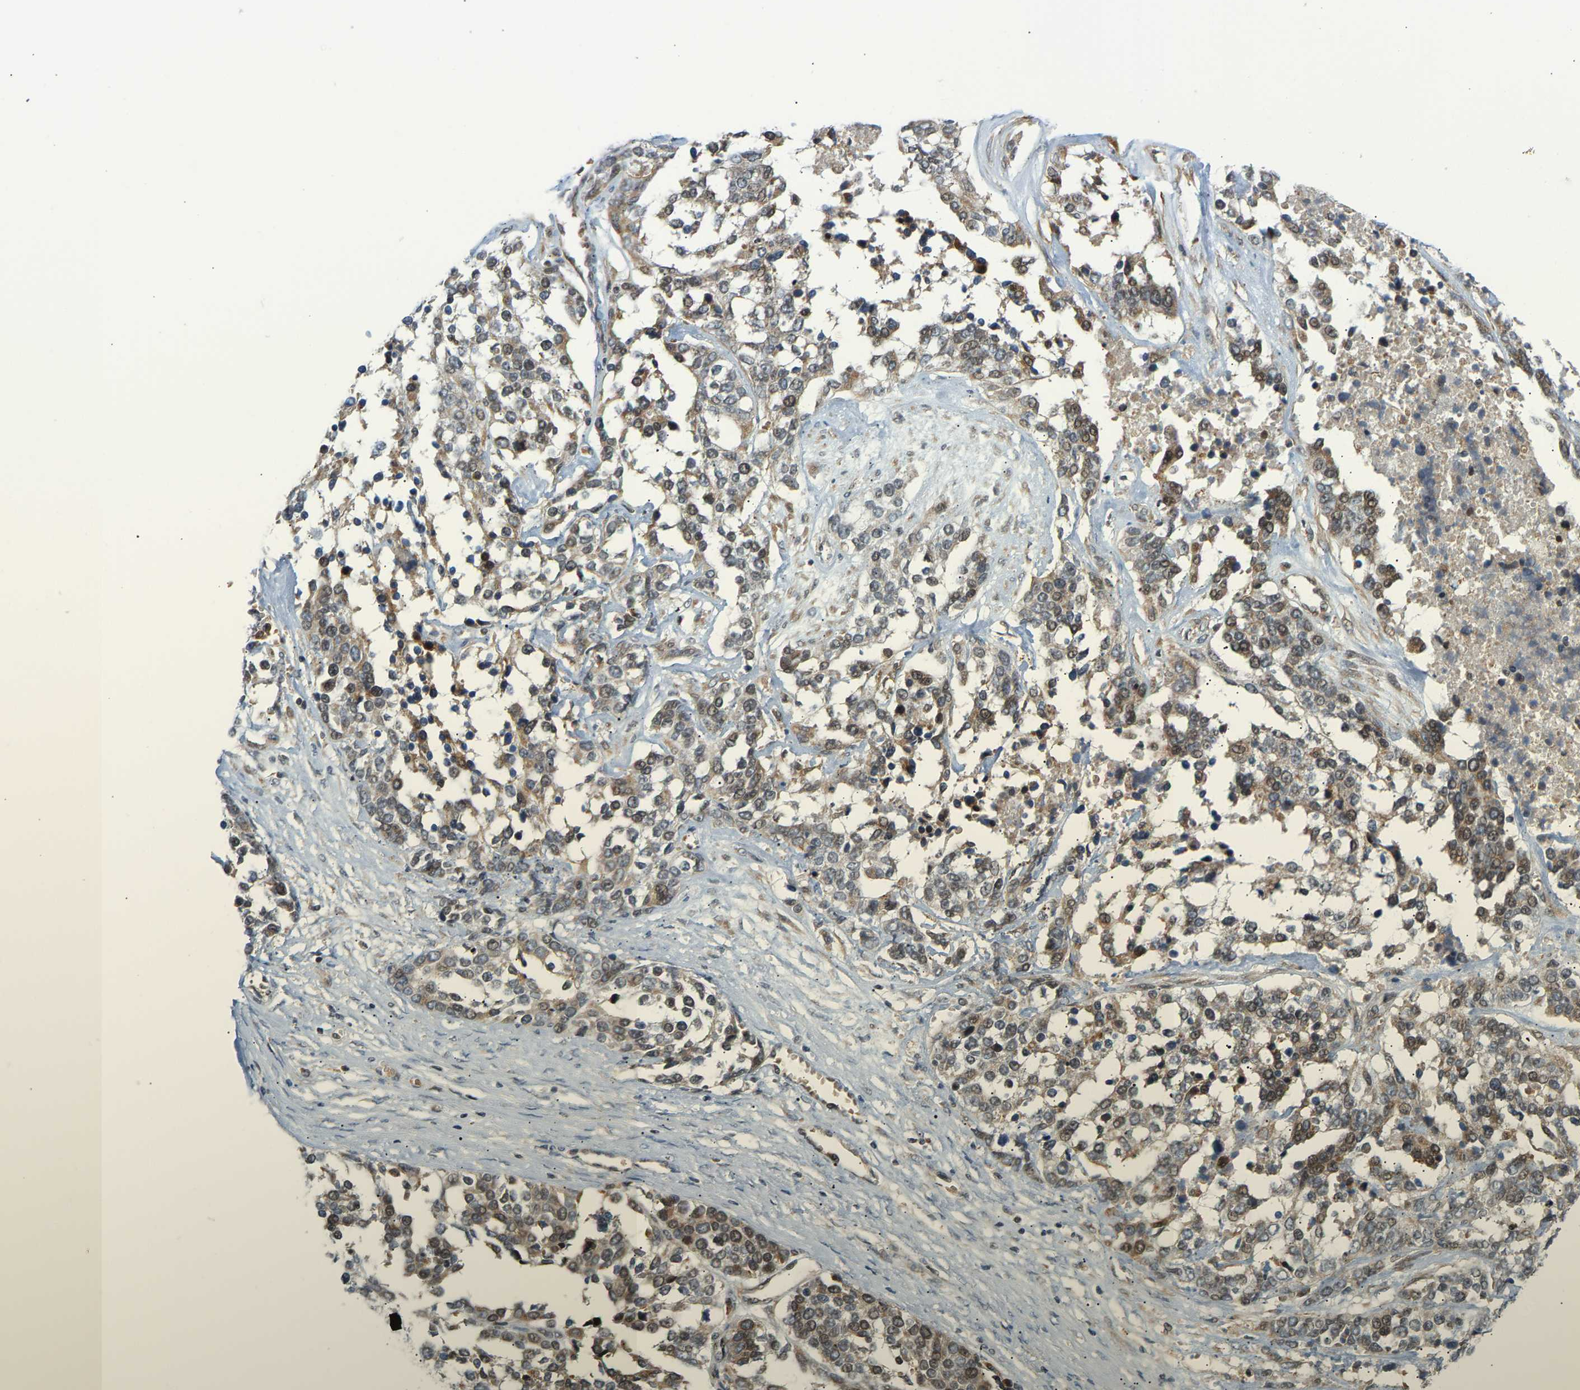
{"staining": {"intensity": "moderate", "quantity": ">75%", "location": "cytoplasmic/membranous,nuclear"}, "tissue": "ovarian cancer", "cell_type": "Tumor cells", "image_type": "cancer", "snomed": [{"axis": "morphology", "description": "Cystadenocarcinoma, serous, NOS"}, {"axis": "topography", "description": "Ovary"}], "caption": "Human serous cystadenocarcinoma (ovarian) stained with a brown dye demonstrates moderate cytoplasmic/membranous and nuclear positive positivity in about >75% of tumor cells.", "gene": "POGLUT2", "patient": {"sex": "female", "age": 44}}